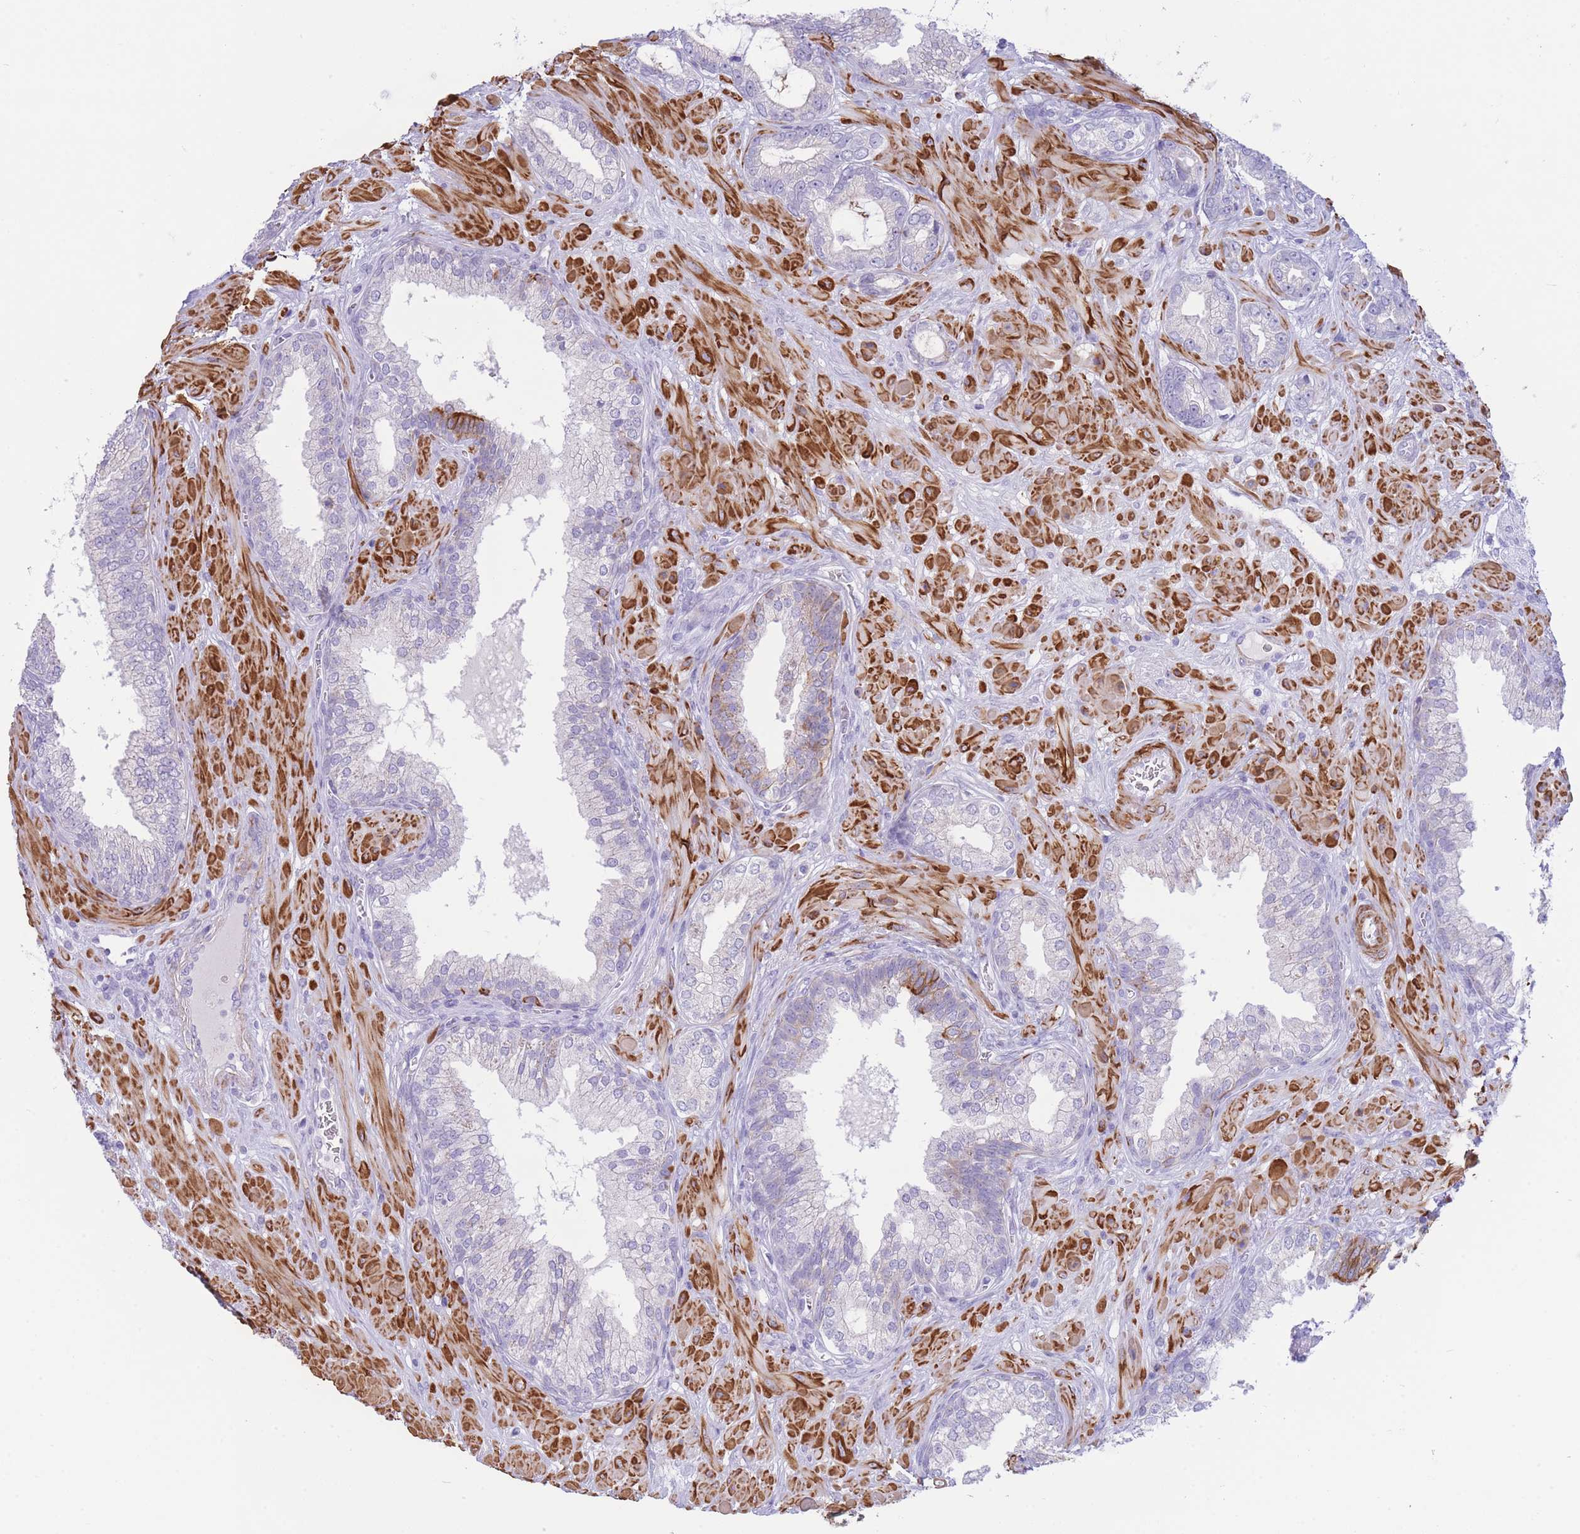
{"staining": {"intensity": "negative", "quantity": "none", "location": "none"}, "tissue": "prostate cancer", "cell_type": "Tumor cells", "image_type": "cancer", "snomed": [{"axis": "morphology", "description": "Adenocarcinoma, High grade"}, {"axis": "topography", "description": "Prostate"}], "caption": "Tumor cells show no significant protein expression in prostate adenocarcinoma (high-grade).", "gene": "VWA8", "patient": {"sex": "male", "age": 55}}